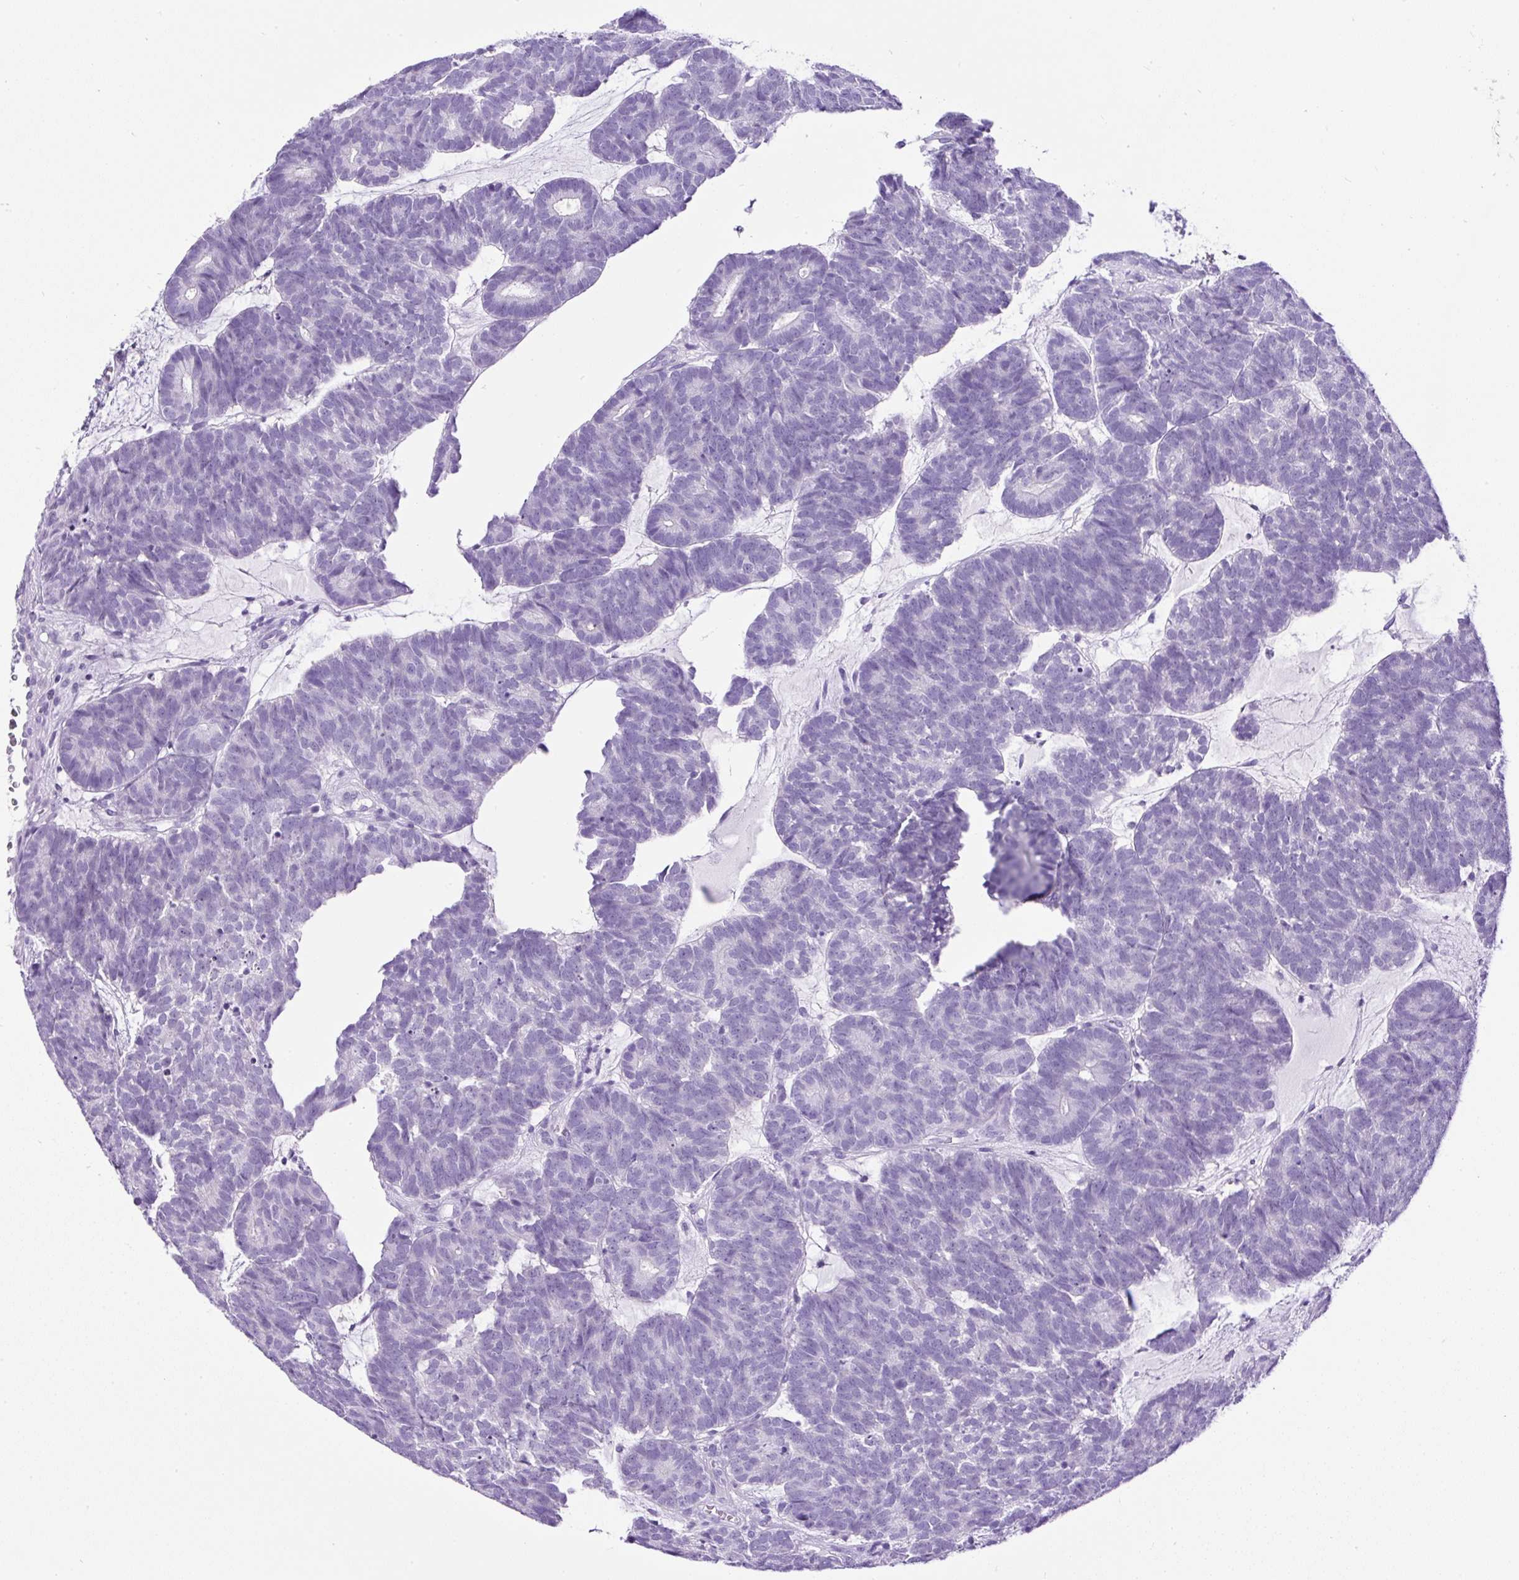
{"staining": {"intensity": "negative", "quantity": "none", "location": "none"}, "tissue": "head and neck cancer", "cell_type": "Tumor cells", "image_type": "cancer", "snomed": [{"axis": "morphology", "description": "Adenocarcinoma, NOS"}, {"axis": "topography", "description": "Head-Neck"}], "caption": "DAB (3,3'-diaminobenzidine) immunohistochemical staining of head and neck cancer (adenocarcinoma) reveals no significant positivity in tumor cells.", "gene": "PDIA2", "patient": {"sex": "female", "age": 81}}